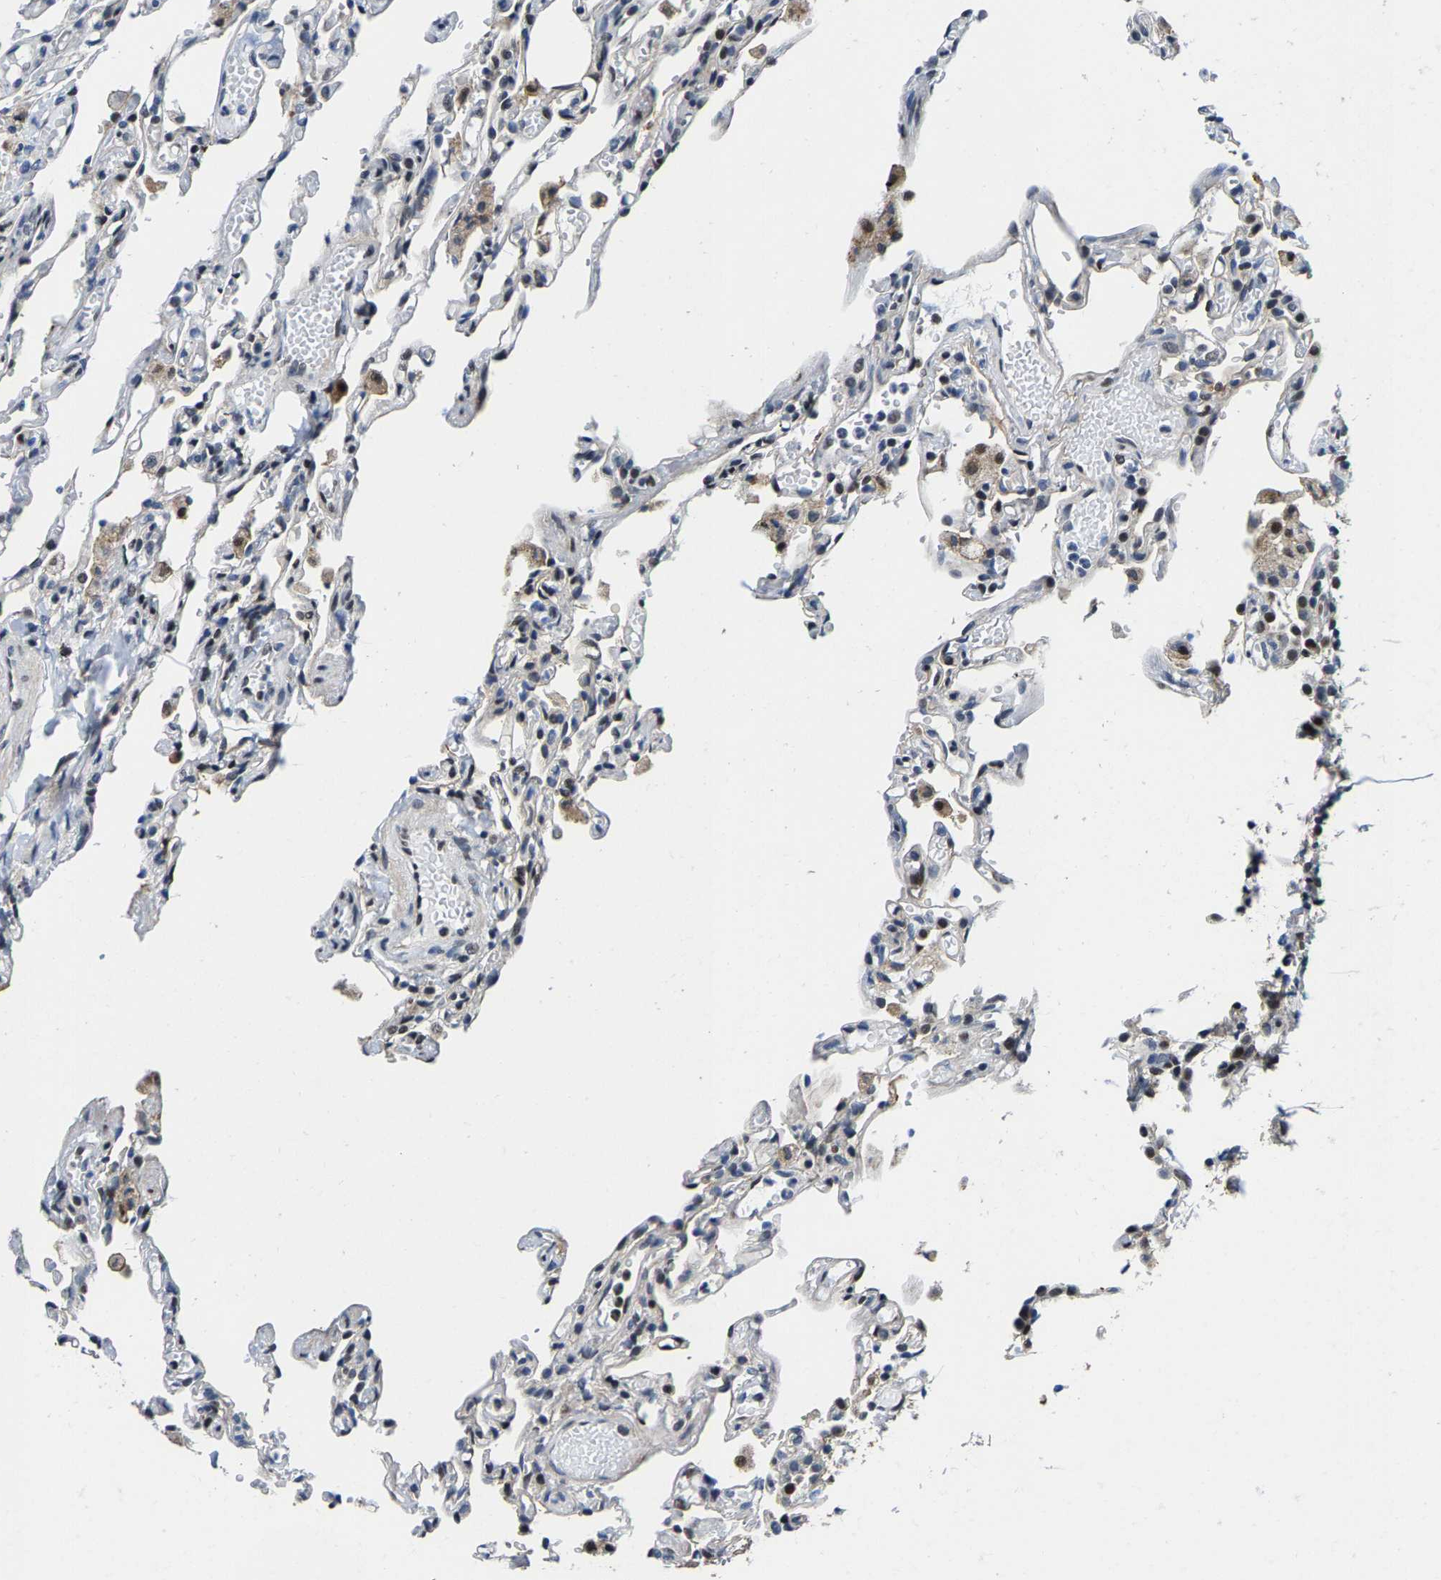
{"staining": {"intensity": "negative", "quantity": "none", "location": "none"}, "tissue": "lung", "cell_type": "Alveolar cells", "image_type": "normal", "snomed": [{"axis": "morphology", "description": "Normal tissue, NOS"}, {"axis": "topography", "description": "Lung"}], "caption": "Benign lung was stained to show a protein in brown. There is no significant staining in alveolar cells. (DAB IHC with hematoxylin counter stain).", "gene": "GTPBP10", "patient": {"sex": "male", "age": 21}}